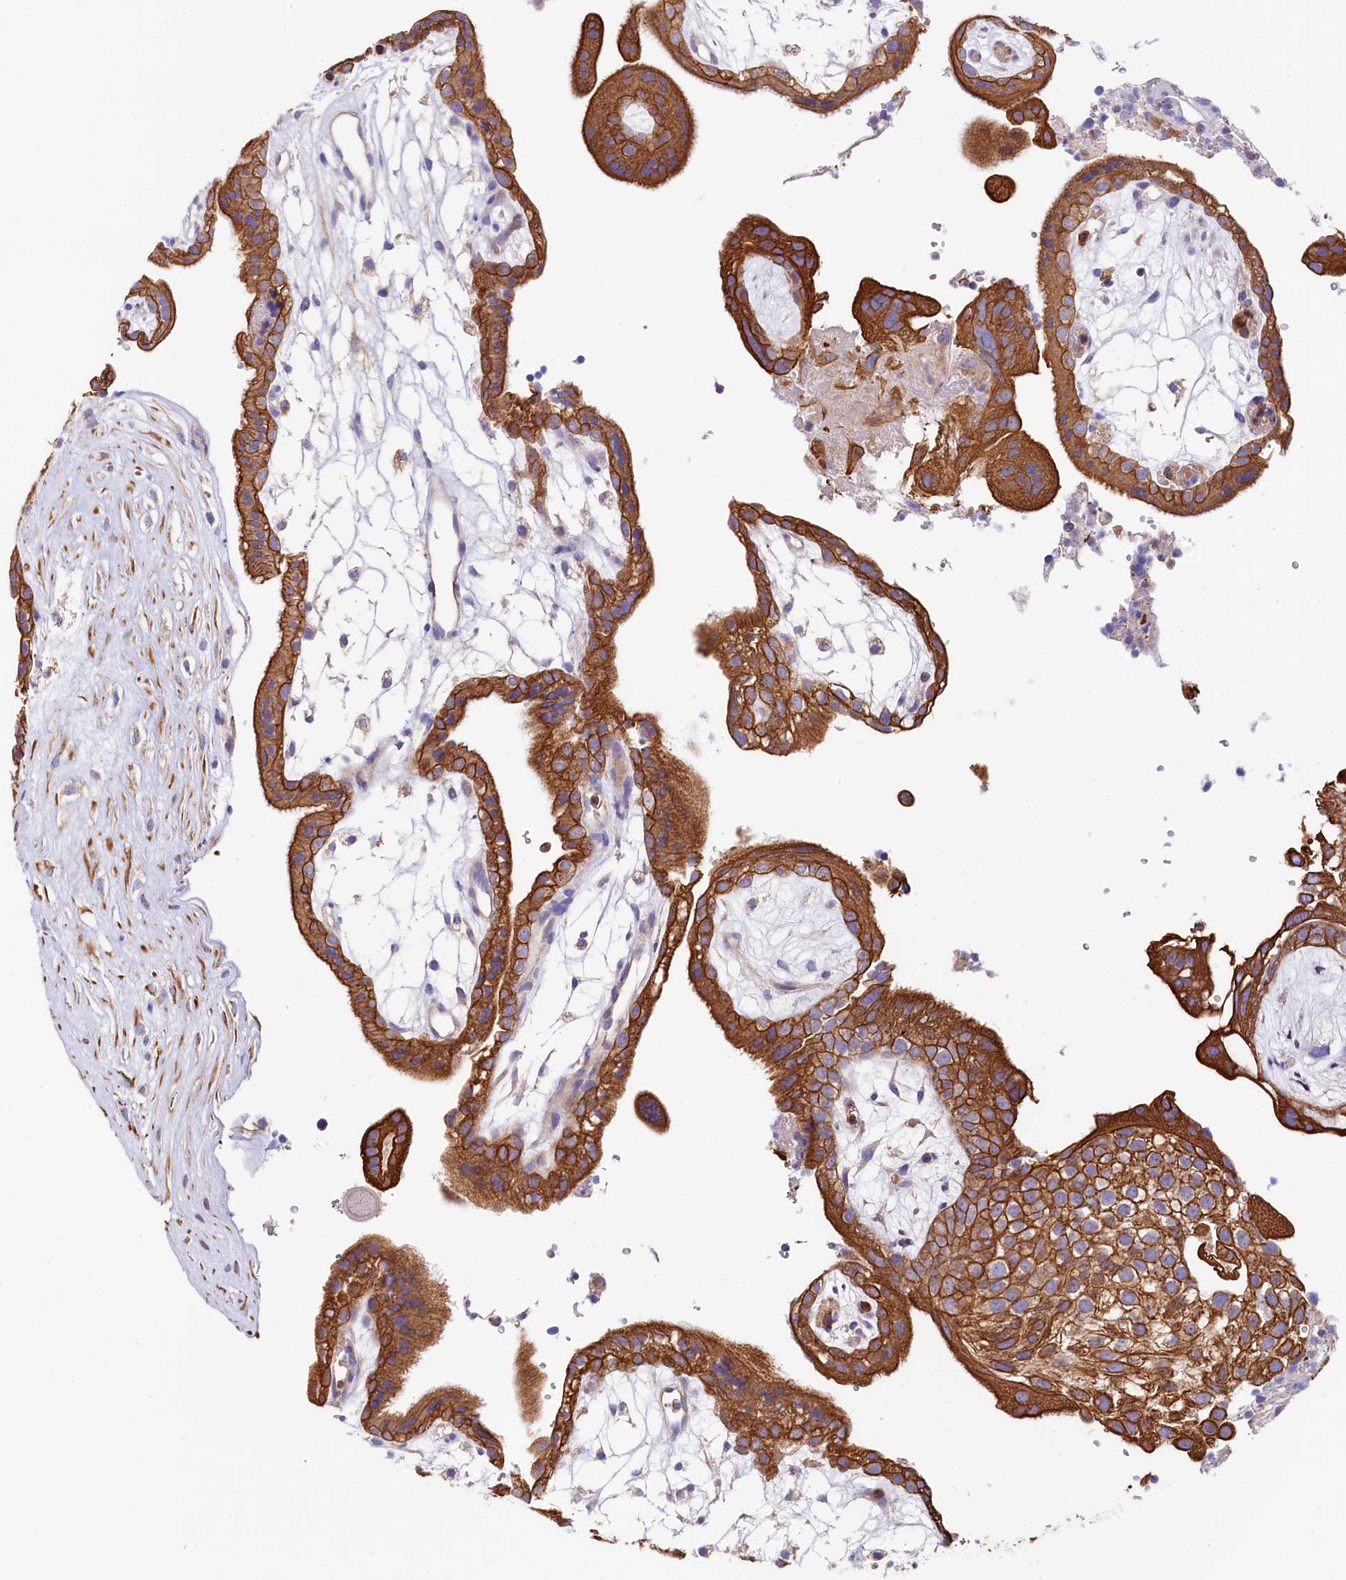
{"staining": {"intensity": "strong", "quantity": ">75%", "location": "cytoplasmic/membranous"}, "tissue": "placenta", "cell_type": "Trophoblastic cells", "image_type": "normal", "snomed": [{"axis": "morphology", "description": "Normal tissue, NOS"}, {"axis": "topography", "description": "Placenta"}], "caption": "Immunohistochemical staining of unremarkable human placenta reveals >75% levels of strong cytoplasmic/membranous protein expression in about >75% of trophoblastic cells.", "gene": "CLYBL", "patient": {"sex": "female", "age": 18}}